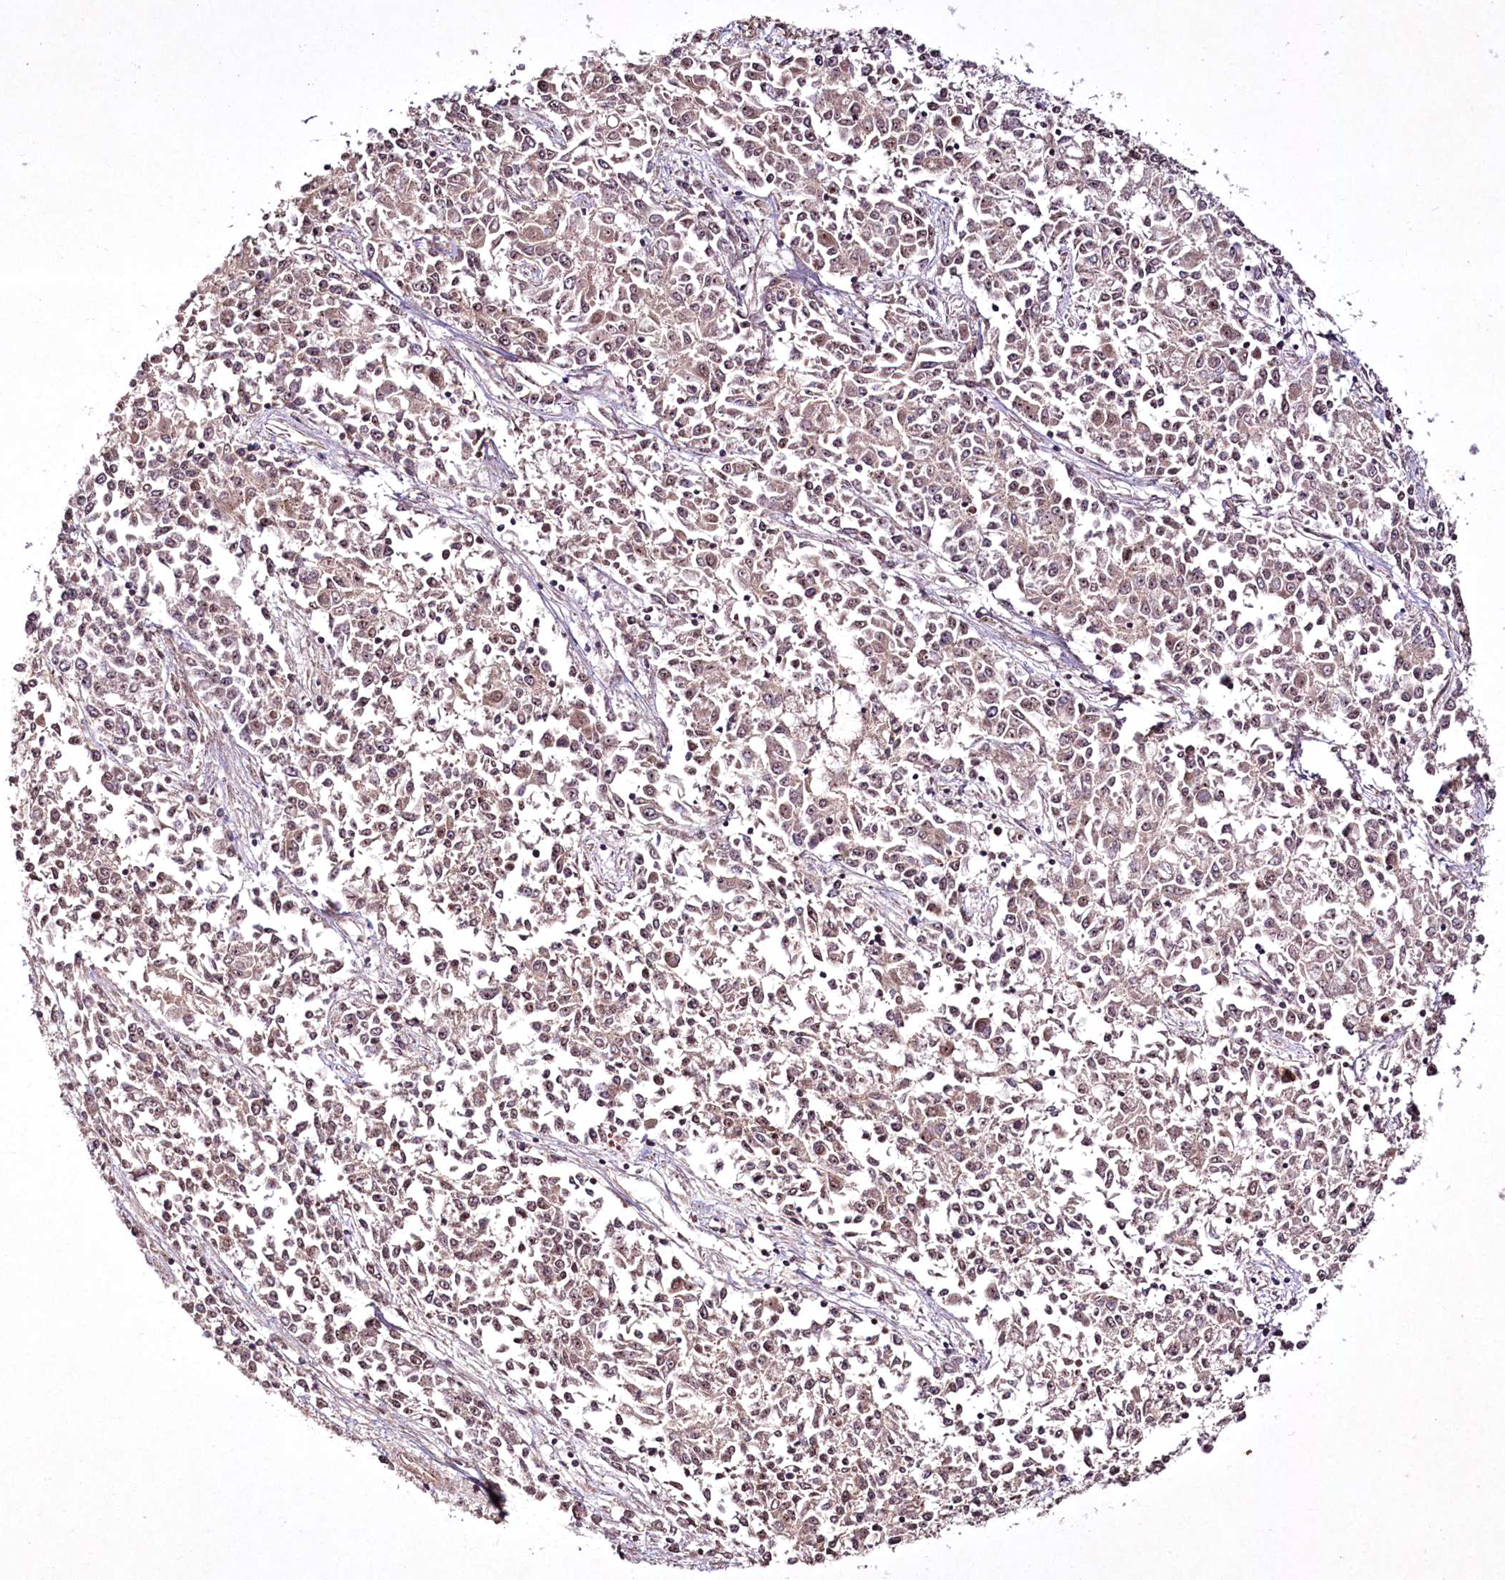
{"staining": {"intensity": "weak", "quantity": ">75%", "location": "cytoplasmic/membranous,nuclear"}, "tissue": "endometrial cancer", "cell_type": "Tumor cells", "image_type": "cancer", "snomed": [{"axis": "morphology", "description": "Adenocarcinoma, NOS"}, {"axis": "topography", "description": "Endometrium"}], "caption": "DAB (3,3'-diaminobenzidine) immunohistochemical staining of human endometrial cancer shows weak cytoplasmic/membranous and nuclear protein staining in approximately >75% of tumor cells. The protein of interest is stained brown, and the nuclei are stained in blue (DAB (3,3'-diaminobenzidine) IHC with brightfield microscopy, high magnification).", "gene": "CCDC59", "patient": {"sex": "female", "age": 50}}